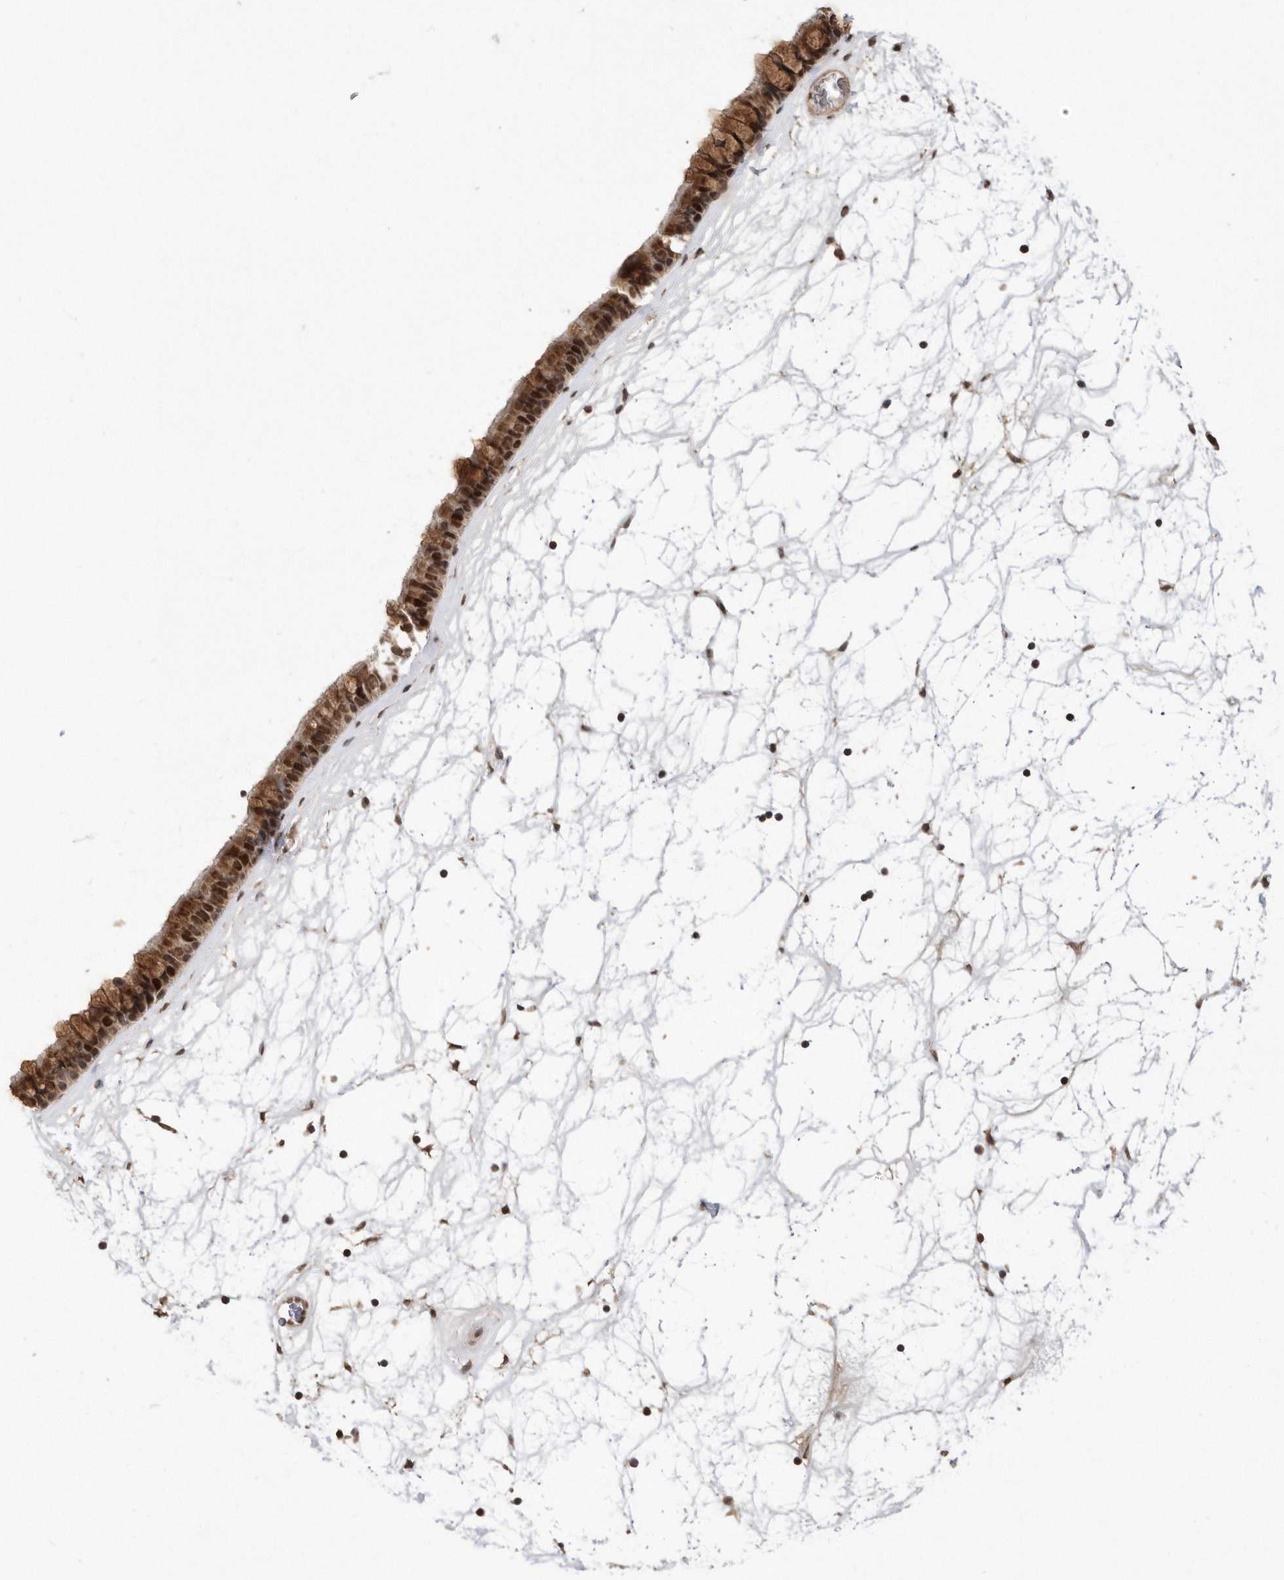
{"staining": {"intensity": "strong", "quantity": ">75%", "location": "cytoplasmic/membranous,nuclear"}, "tissue": "nasopharynx", "cell_type": "Respiratory epithelial cells", "image_type": "normal", "snomed": [{"axis": "morphology", "description": "Normal tissue, NOS"}, {"axis": "topography", "description": "Nasopharynx"}], "caption": "Immunohistochemical staining of normal nasopharynx displays high levels of strong cytoplasmic/membranous,nuclear expression in about >75% of respiratory epithelial cells. The staining was performed using DAB to visualize the protein expression in brown, while the nuclei were stained in blue with hematoxylin (Magnification: 20x).", "gene": "TDRD3", "patient": {"sex": "male", "age": 64}}